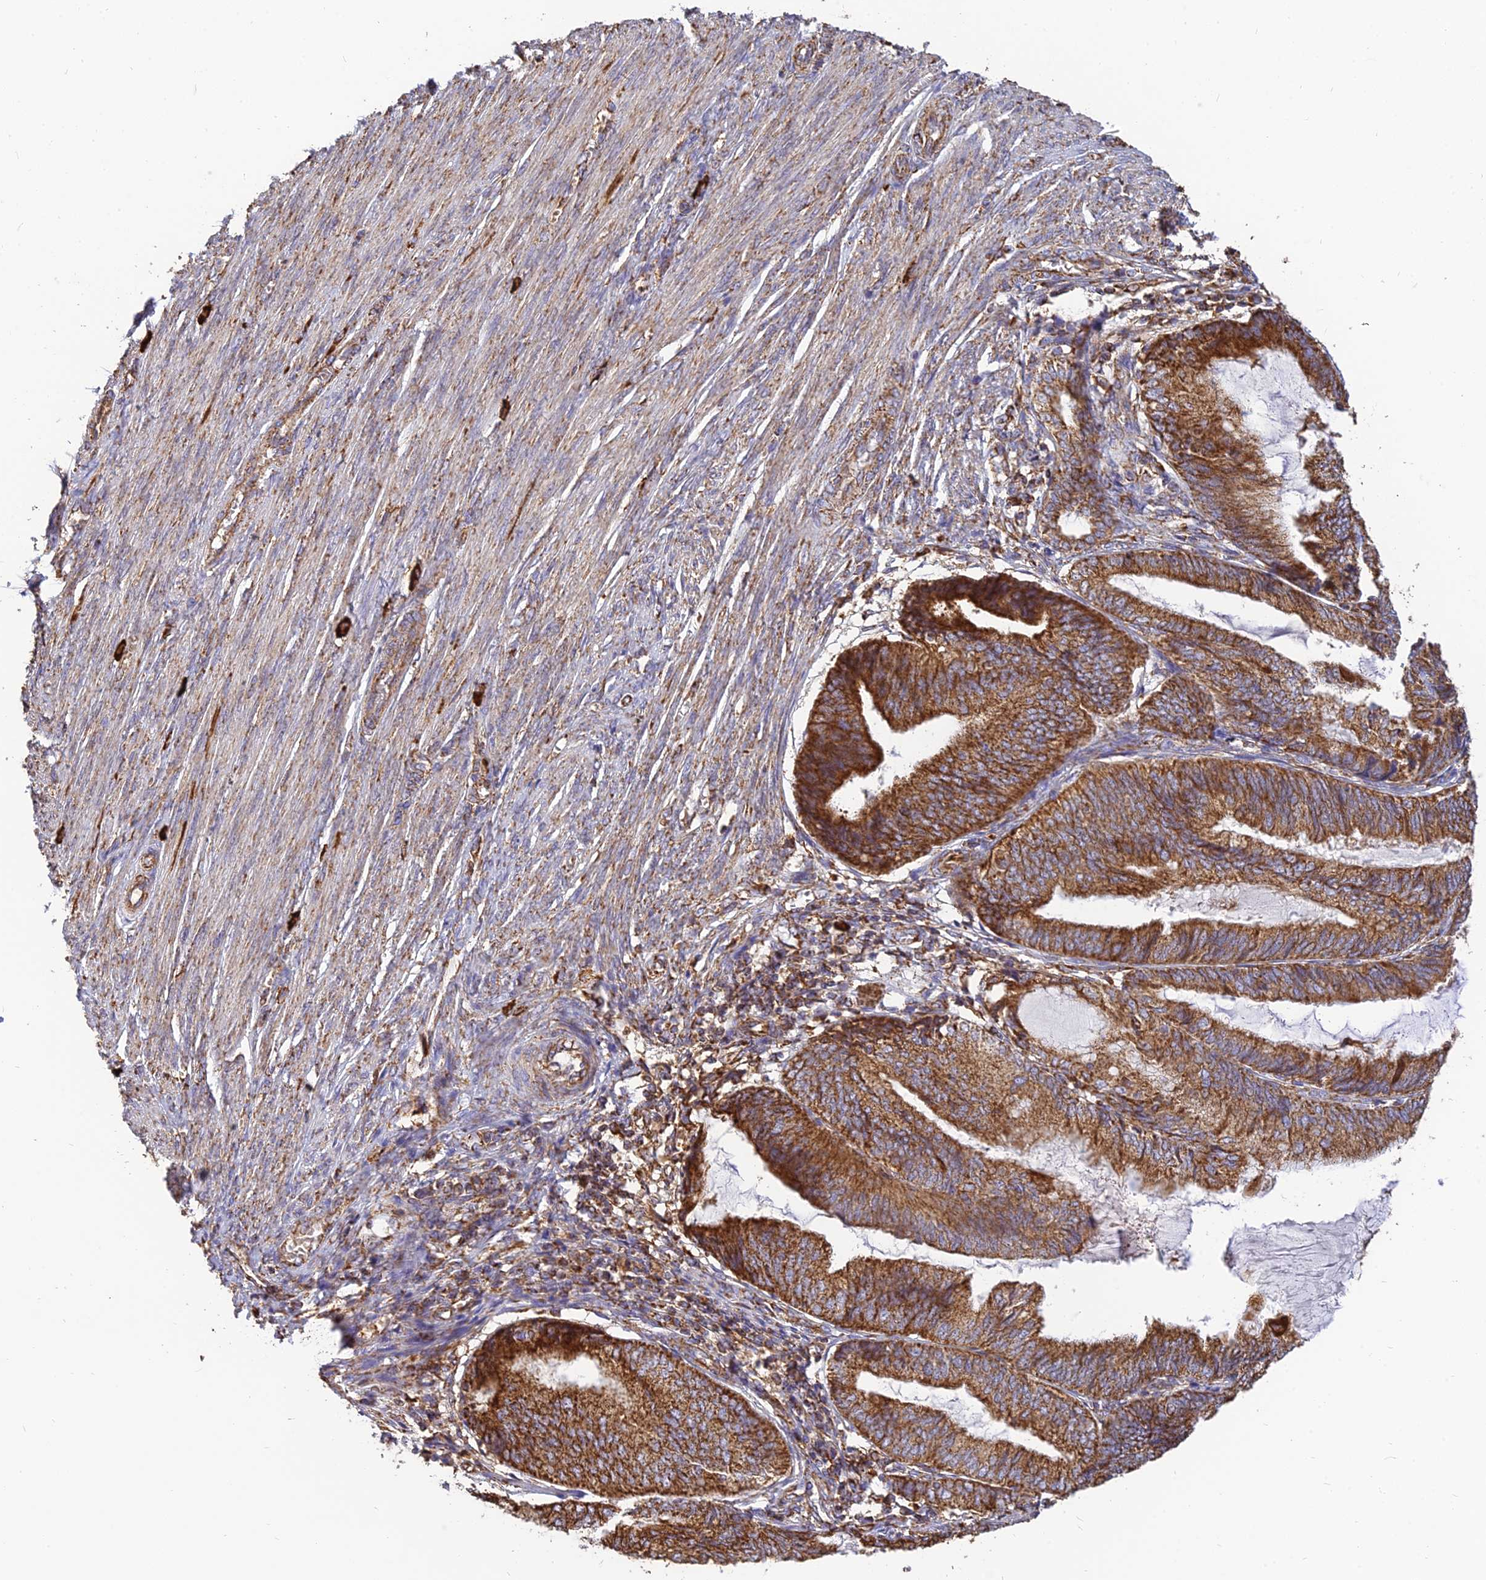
{"staining": {"intensity": "strong", "quantity": ">75%", "location": "cytoplasmic/membranous"}, "tissue": "endometrial cancer", "cell_type": "Tumor cells", "image_type": "cancer", "snomed": [{"axis": "morphology", "description": "Adenocarcinoma, NOS"}, {"axis": "topography", "description": "Endometrium"}], "caption": "High-magnification brightfield microscopy of endometrial cancer (adenocarcinoma) stained with DAB (3,3'-diaminobenzidine) (brown) and counterstained with hematoxylin (blue). tumor cells exhibit strong cytoplasmic/membranous positivity is identified in approximately>75% of cells.", "gene": "THUMPD2", "patient": {"sex": "female", "age": 81}}